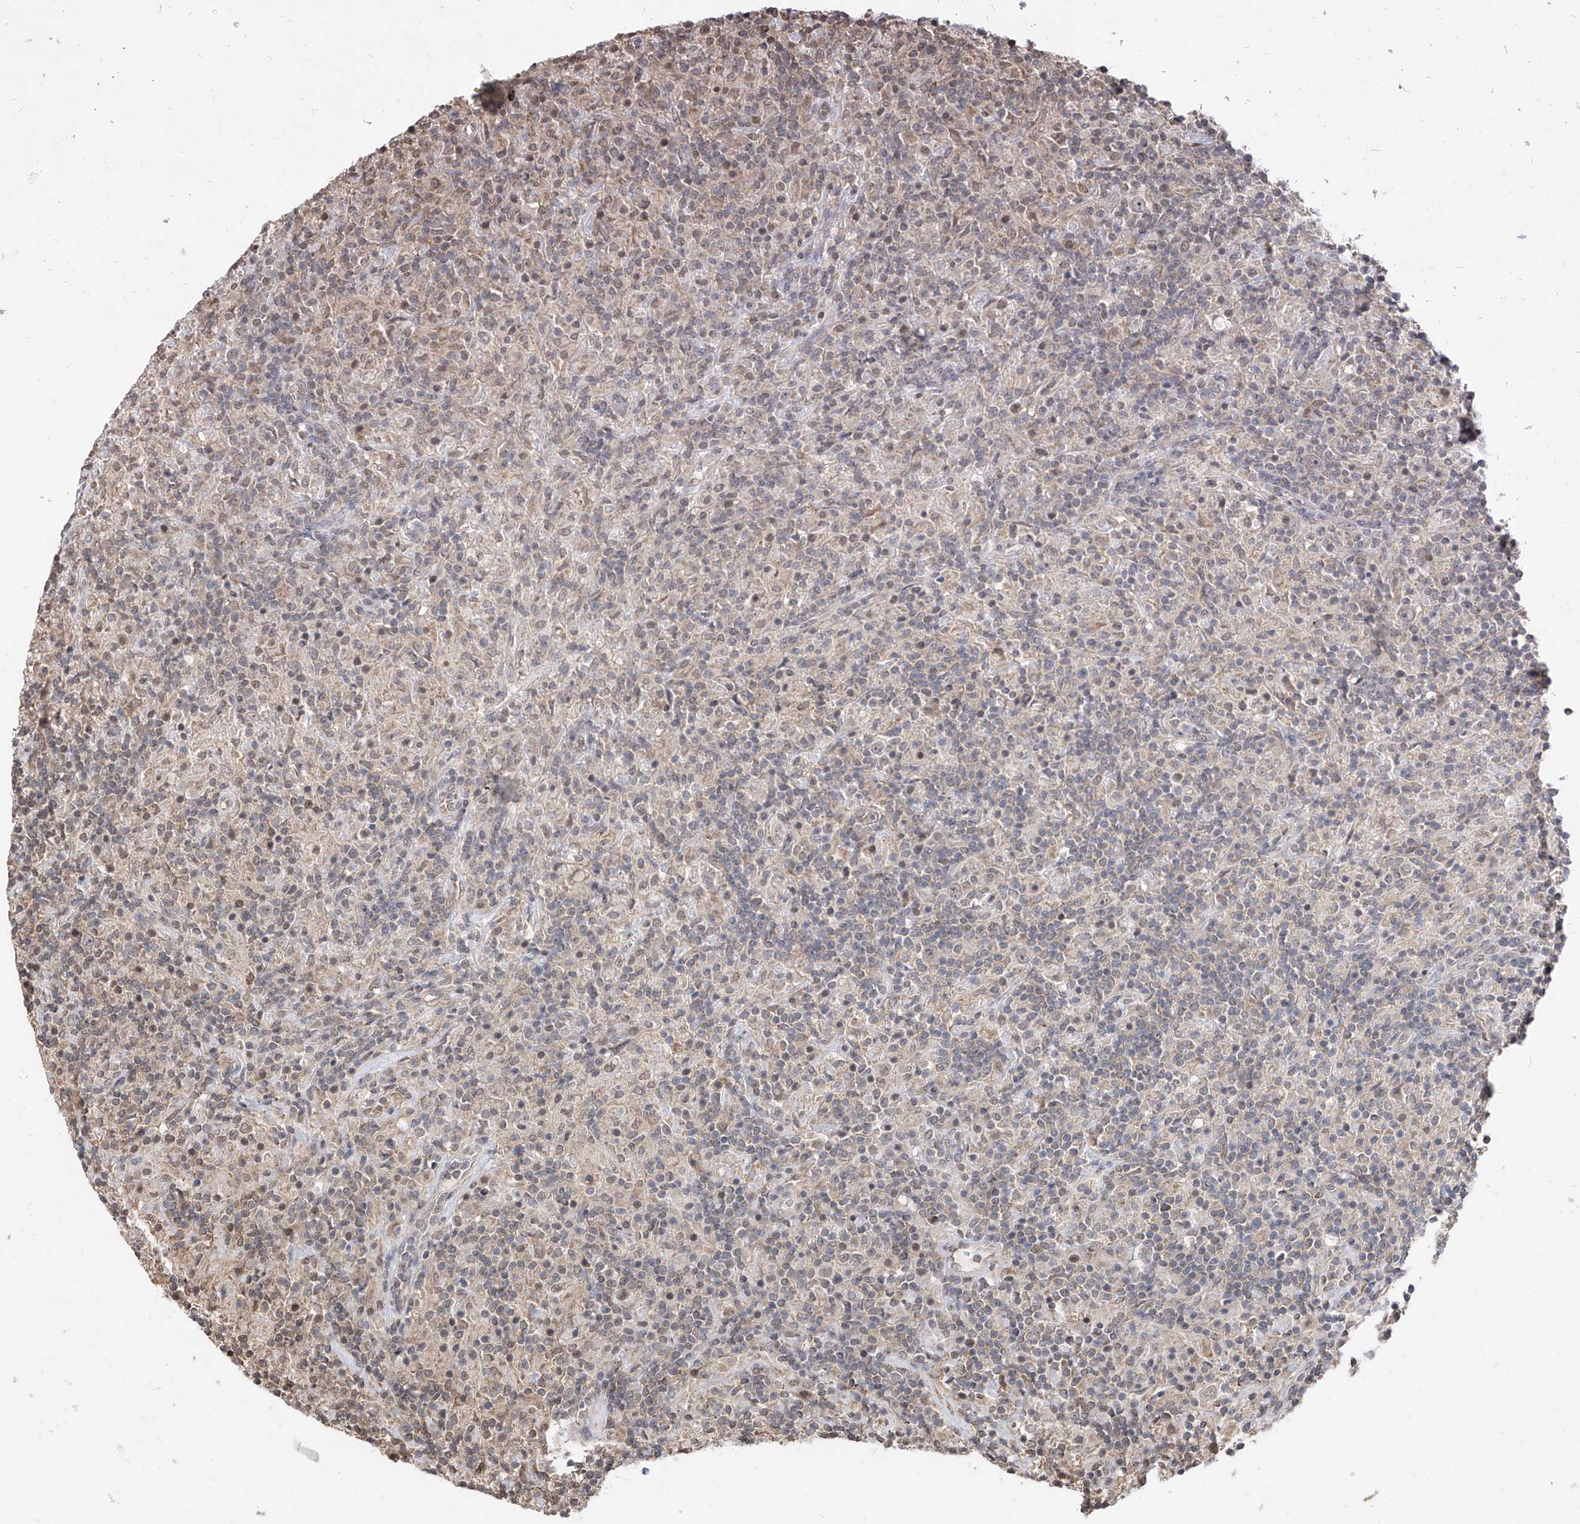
{"staining": {"intensity": "negative", "quantity": "none", "location": "none"}, "tissue": "lymphoma", "cell_type": "Tumor cells", "image_type": "cancer", "snomed": [{"axis": "morphology", "description": "Hodgkin's disease, NOS"}, {"axis": "topography", "description": "Lymph node"}], "caption": "Immunohistochemistry (IHC) histopathology image of lymphoma stained for a protein (brown), which shows no staining in tumor cells. (Stains: DAB (3,3'-diaminobenzidine) immunohistochemistry with hematoxylin counter stain, Microscopy: brightfield microscopy at high magnification).", "gene": "C8orf82", "patient": {"sex": "male", "age": 70}}